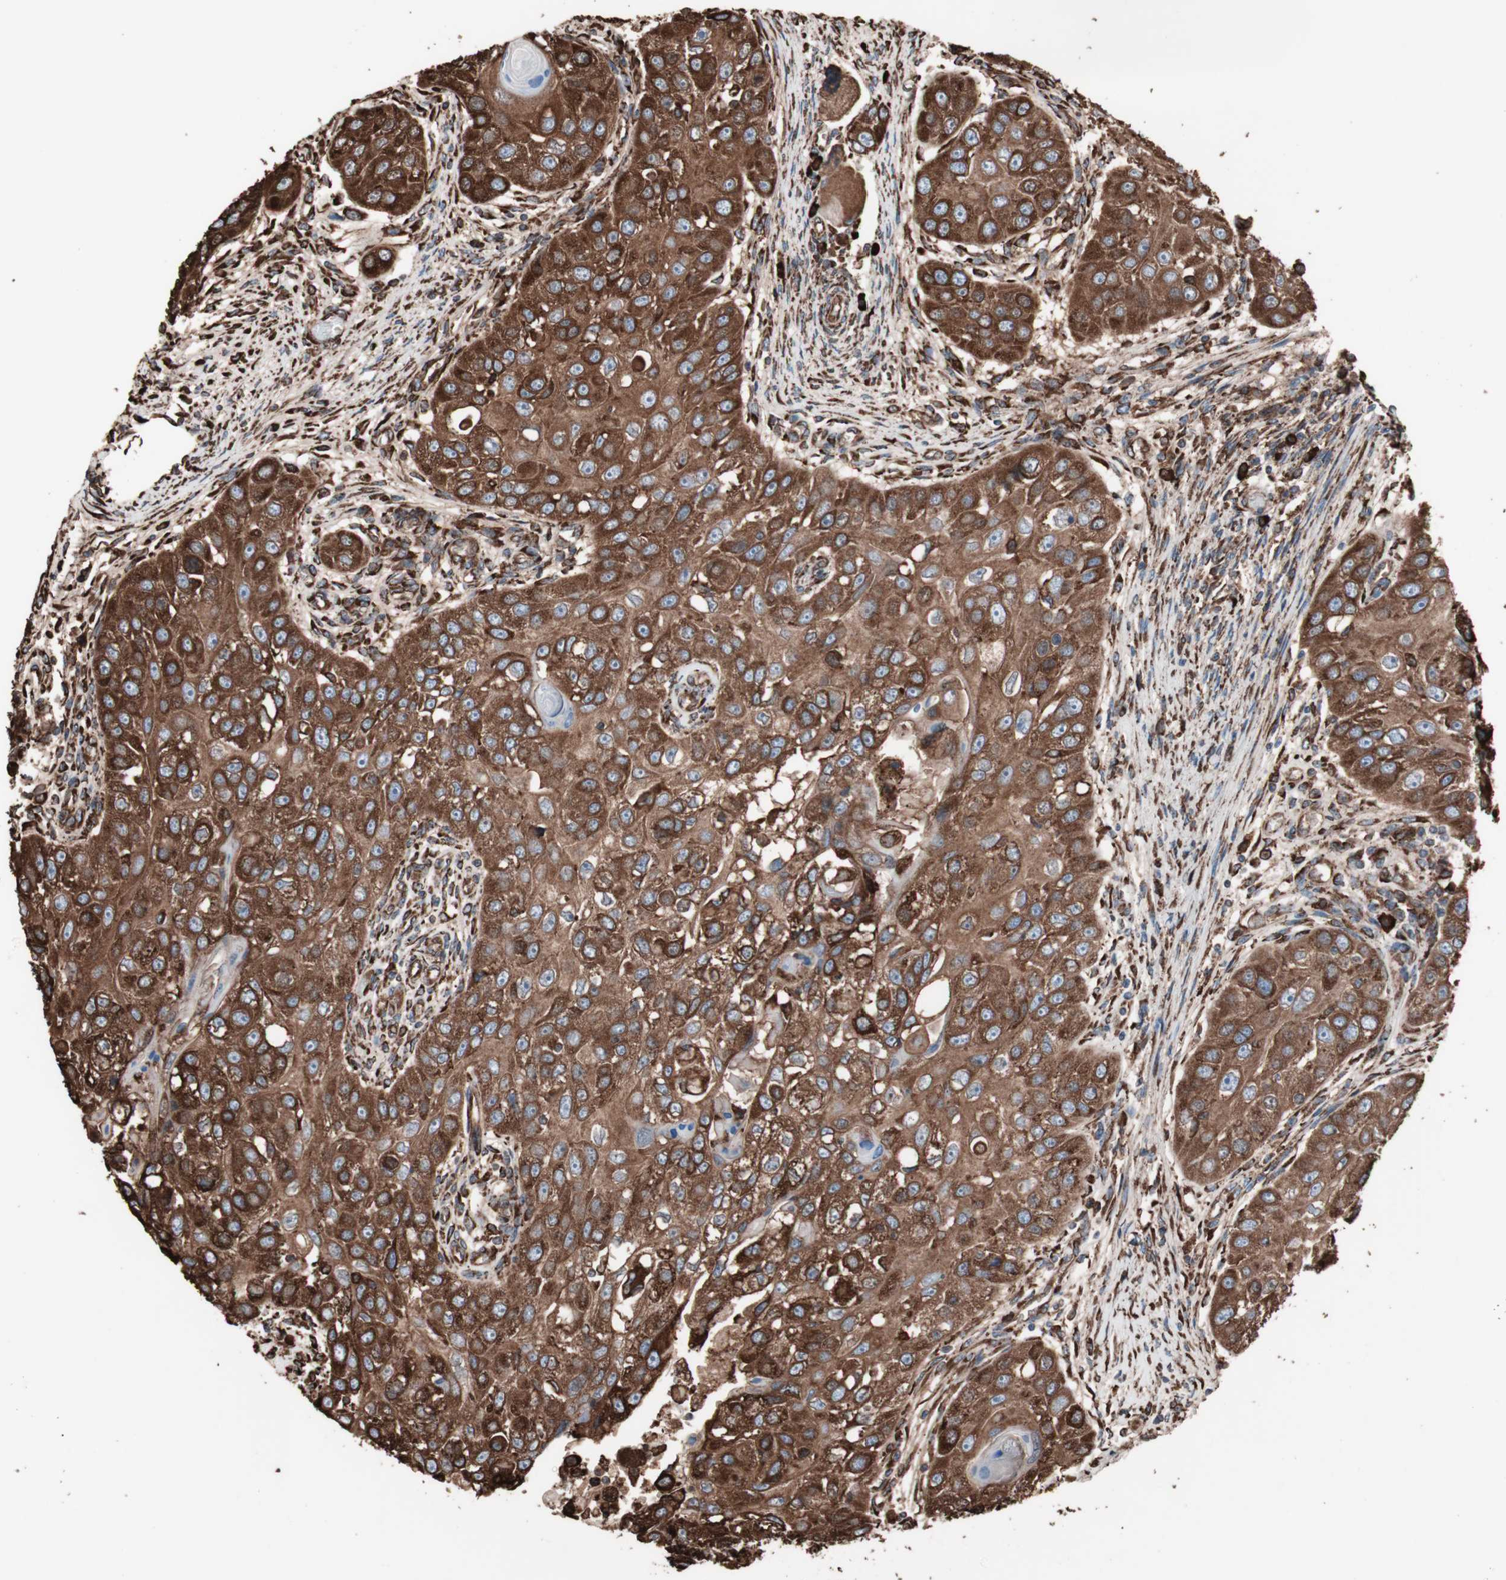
{"staining": {"intensity": "strong", "quantity": ">75%", "location": "cytoplasmic/membranous"}, "tissue": "head and neck cancer", "cell_type": "Tumor cells", "image_type": "cancer", "snomed": [{"axis": "morphology", "description": "Normal tissue, NOS"}, {"axis": "morphology", "description": "Squamous cell carcinoma, NOS"}, {"axis": "topography", "description": "Skeletal muscle"}, {"axis": "topography", "description": "Head-Neck"}], "caption": "Brown immunohistochemical staining in human squamous cell carcinoma (head and neck) demonstrates strong cytoplasmic/membranous staining in about >75% of tumor cells.", "gene": "HSP90B1", "patient": {"sex": "male", "age": 51}}